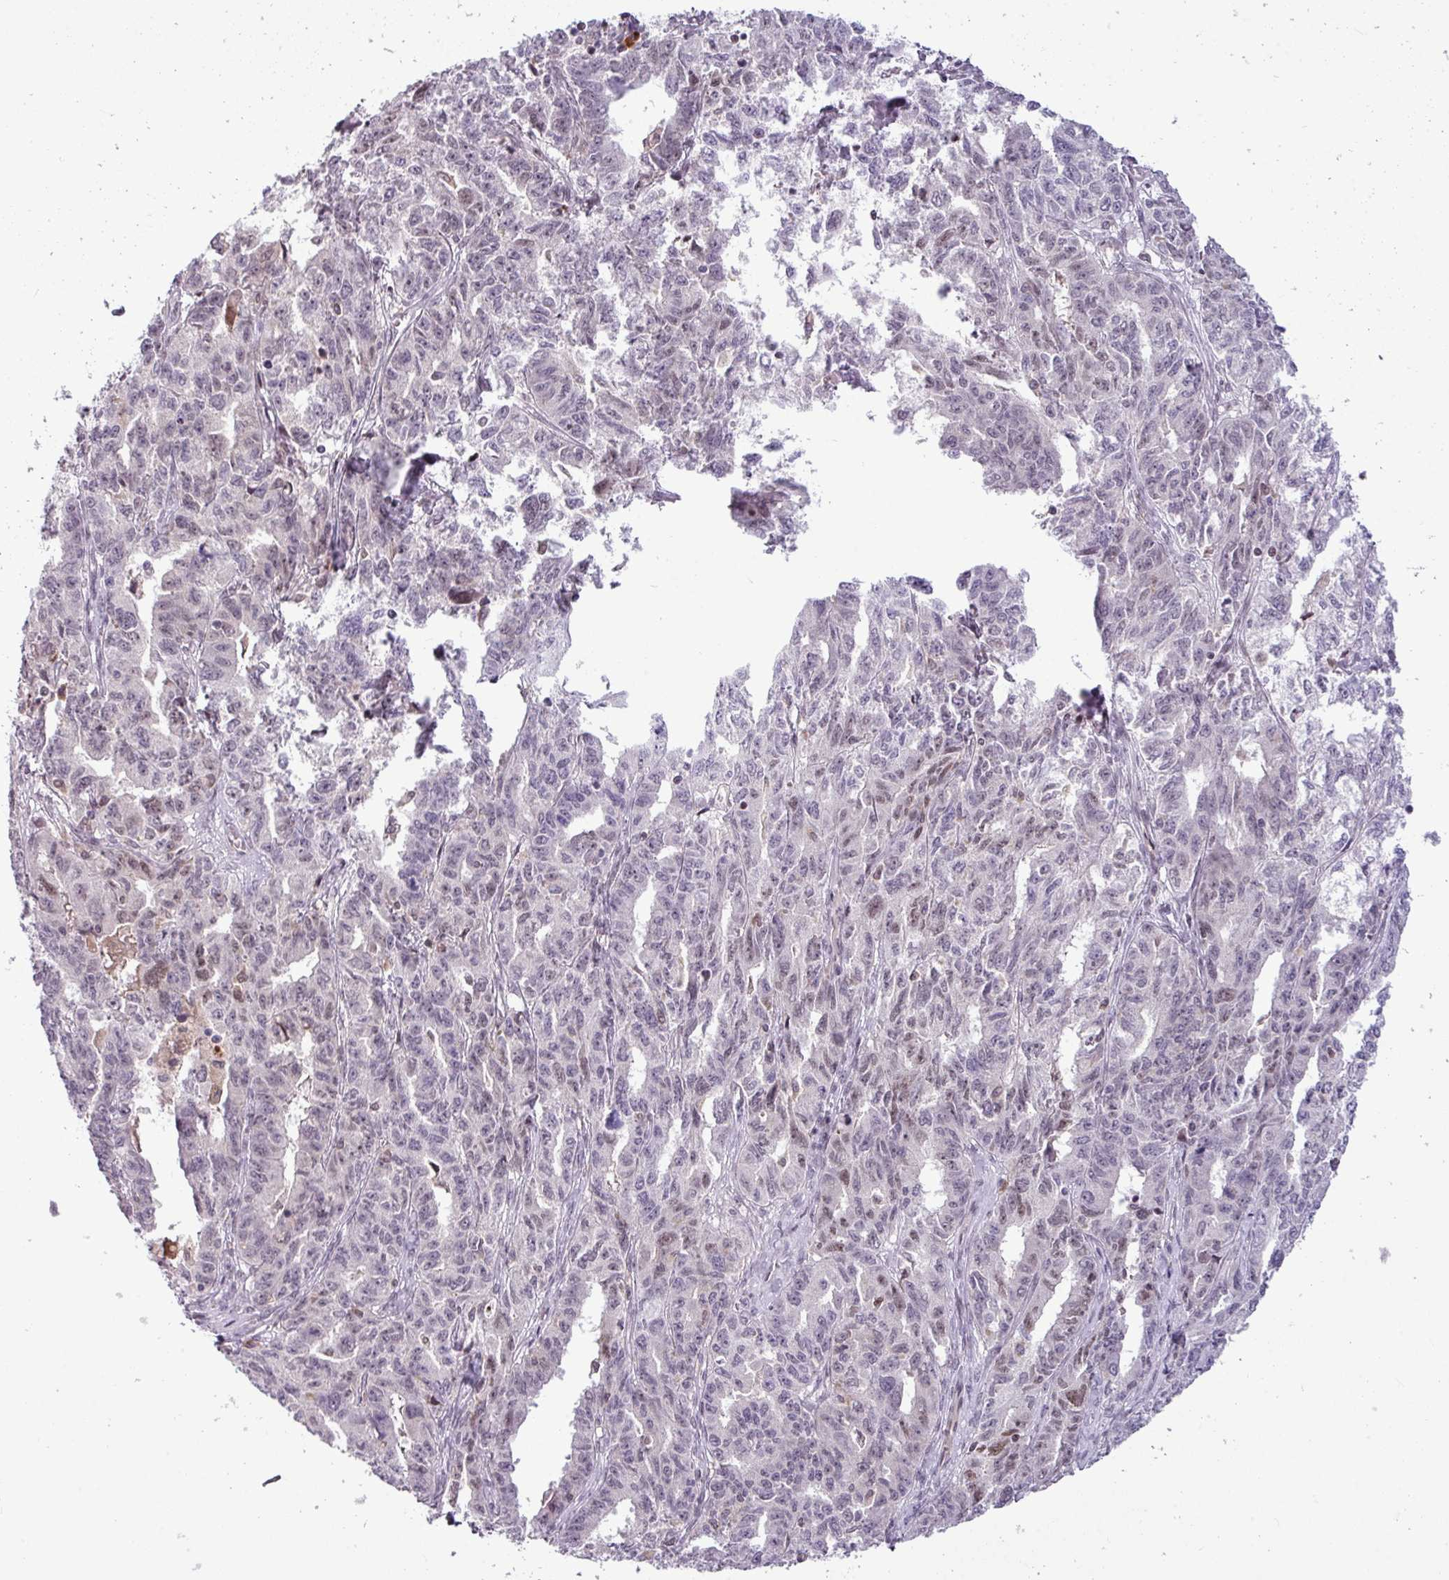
{"staining": {"intensity": "weak", "quantity": "<25%", "location": "nuclear"}, "tissue": "ovarian cancer", "cell_type": "Tumor cells", "image_type": "cancer", "snomed": [{"axis": "morphology", "description": "Adenocarcinoma, NOS"}, {"axis": "morphology", "description": "Carcinoma, endometroid"}, {"axis": "topography", "description": "Ovary"}], "caption": "IHC micrograph of ovarian cancer (adenocarcinoma) stained for a protein (brown), which displays no staining in tumor cells.", "gene": "SLC66A2", "patient": {"sex": "female", "age": 72}}